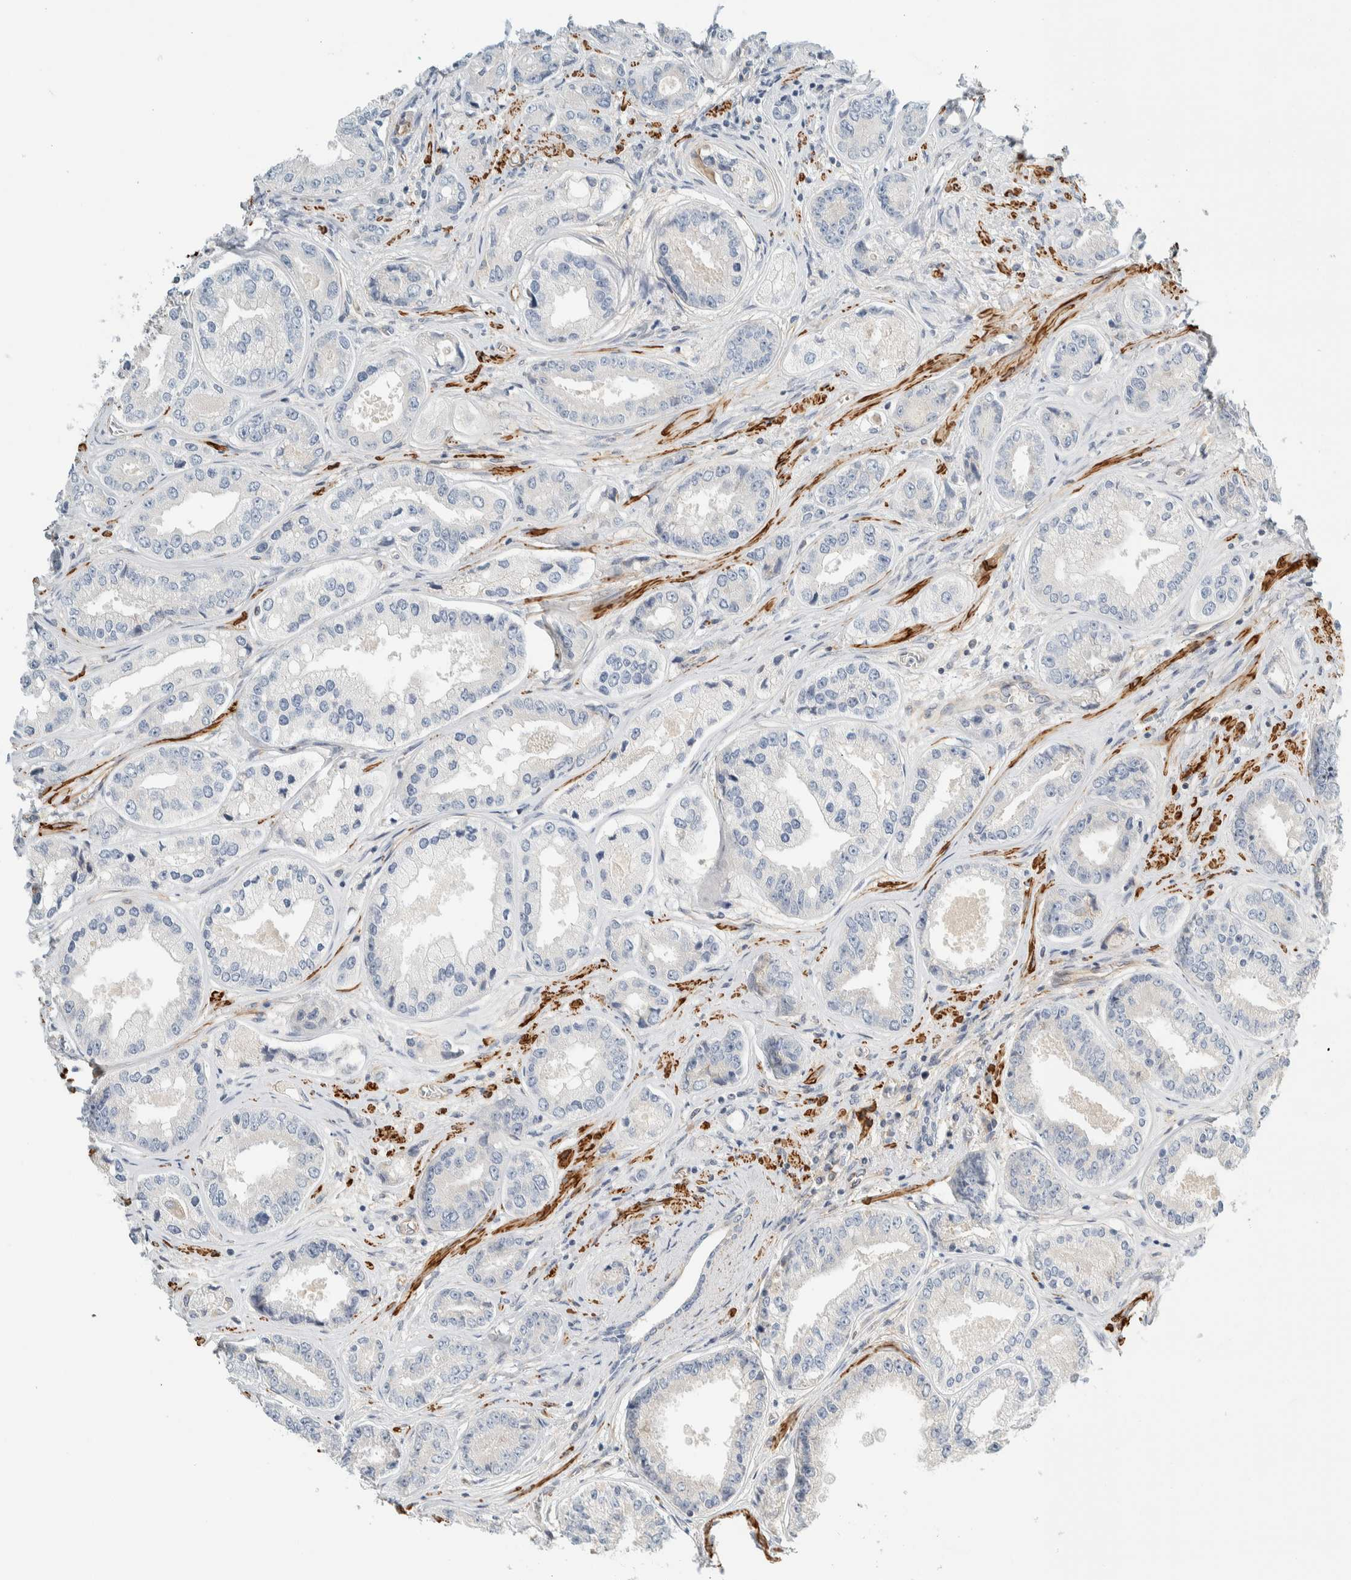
{"staining": {"intensity": "negative", "quantity": "none", "location": "none"}, "tissue": "prostate cancer", "cell_type": "Tumor cells", "image_type": "cancer", "snomed": [{"axis": "morphology", "description": "Adenocarcinoma, High grade"}, {"axis": "topography", "description": "Prostate"}], "caption": "Prostate high-grade adenocarcinoma stained for a protein using IHC reveals no positivity tumor cells.", "gene": "CDR2", "patient": {"sex": "male", "age": 61}}